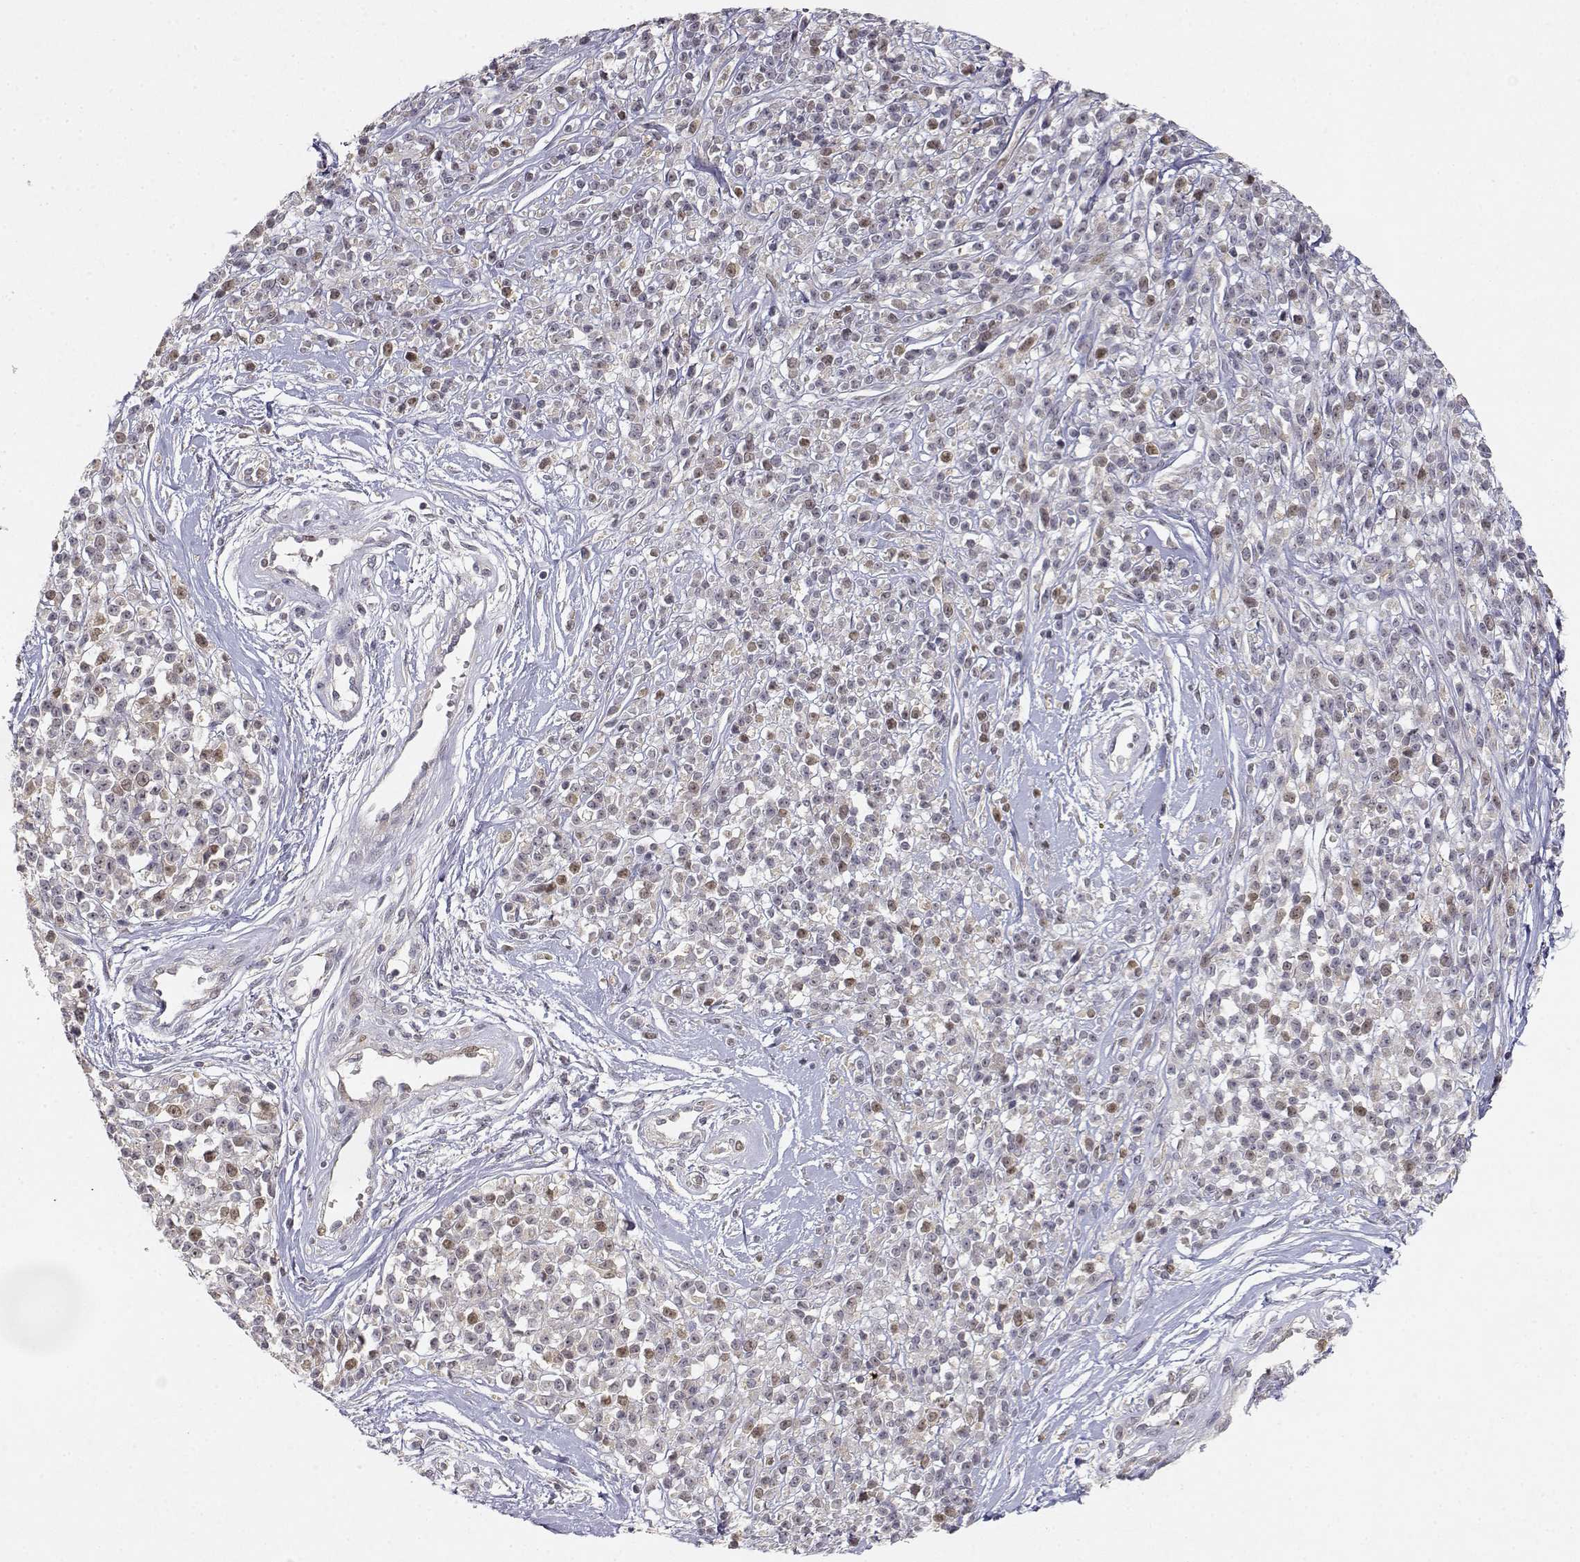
{"staining": {"intensity": "moderate", "quantity": "<25%", "location": "nuclear"}, "tissue": "melanoma", "cell_type": "Tumor cells", "image_type": "cancer", "snomed": [{"axis": "morphology", "description": "Malignant melanoma, NOS"}, {"axis": "topography", "description": "Skin"}, {"axis": "topography", "description": "Skin of trunk"}], "caption": "IHC (DAB (3,3'-diaminobenzidine)) staining of human malignant melanoma exhibits moderate nuclear protein expression in approximately <25% of tumor cells.", "gene": "RAD51", "patient": {"sex": "male", "age": 74}}